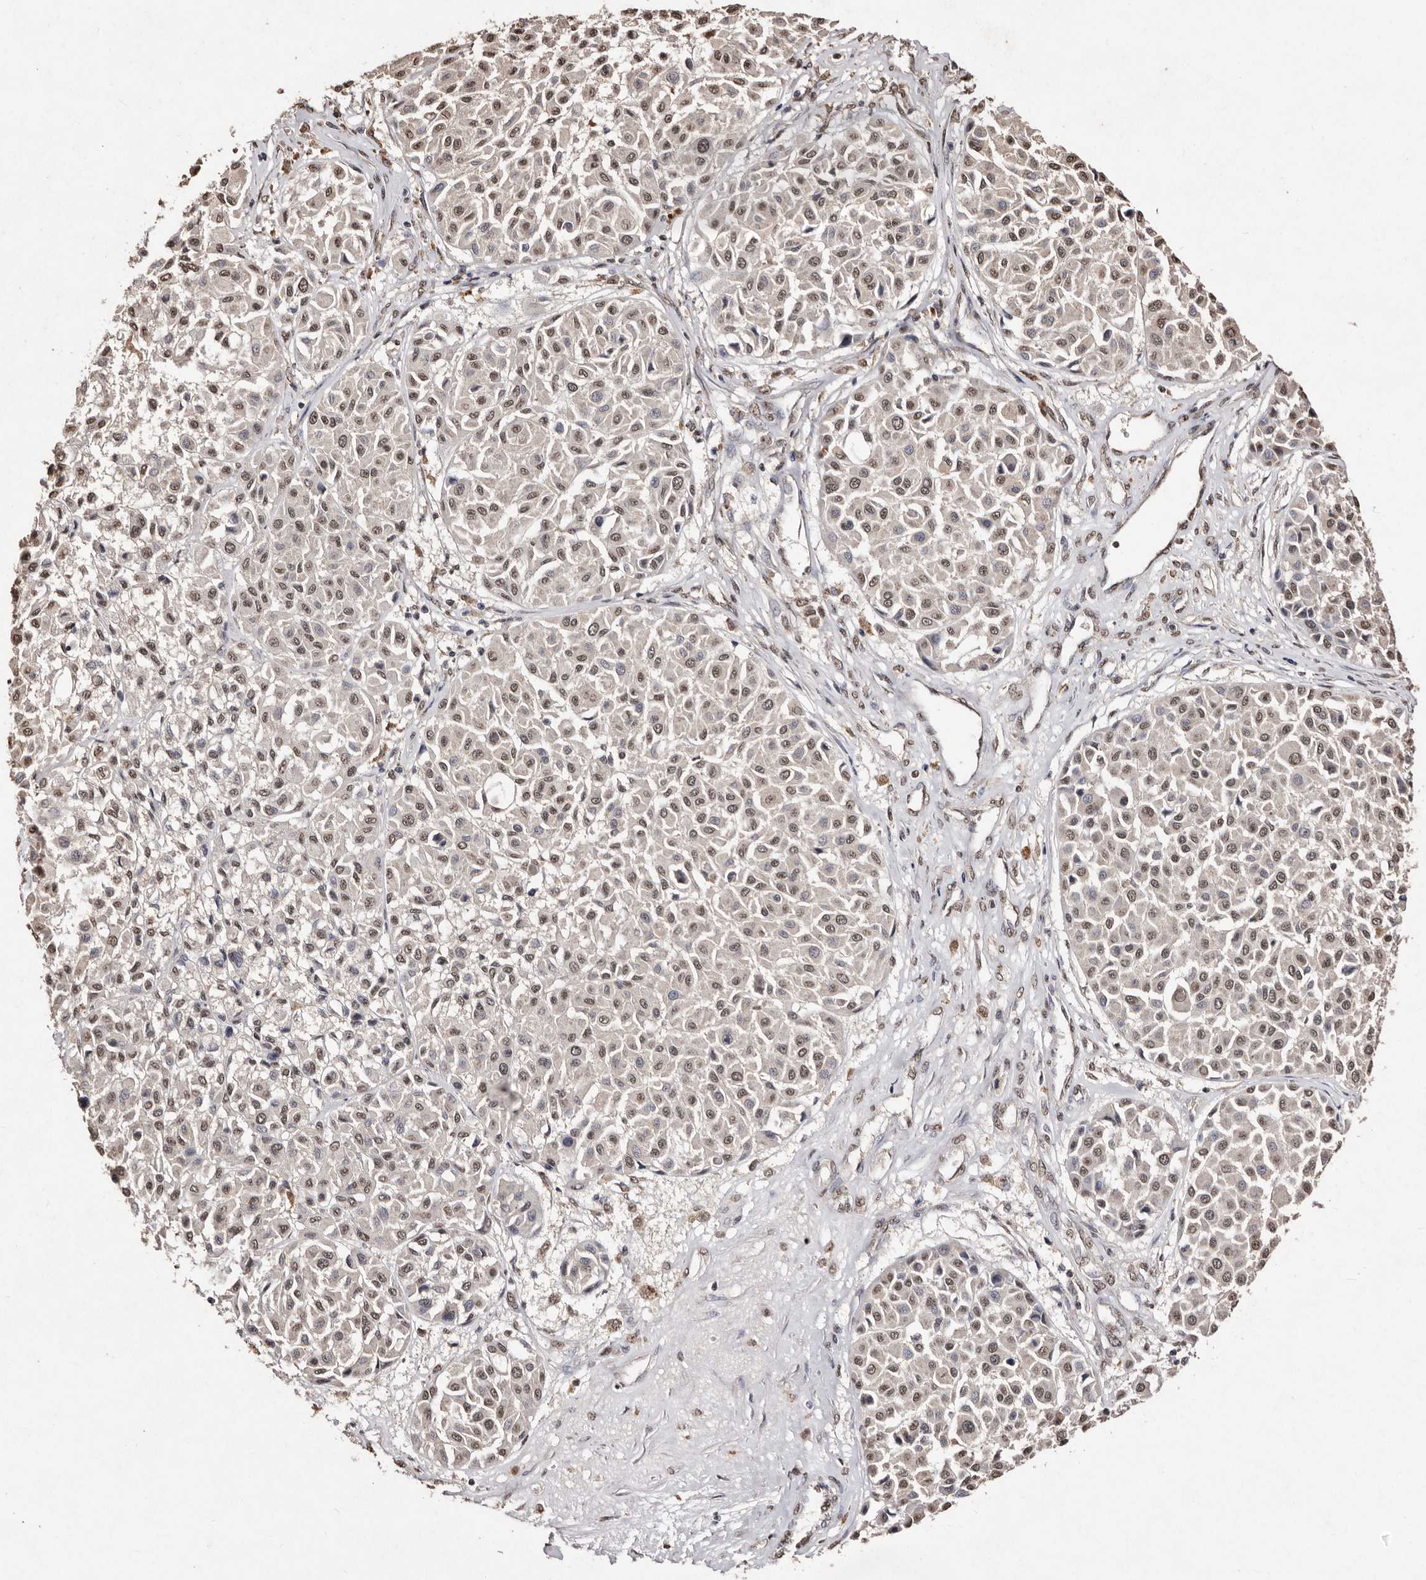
{"staining": {"intensity": "moderate", "quantity": ">75%", "location": "nuclear"}, "tissue": "melanoma", "cell_type": "Tumor cells", "image_type": "cancer", "snomed": [{"axis": "morphology", "description": "Malignant melanoma, Metastatic site"}, {"axis": "topography", "description": "Soft tissue"}], "caption": "Melanoma stained with a brown dye demonstrates moderate nuclear positive positivity in approximately >75% of tumor cells.", "gene": "ERBB4", "patient": {"sex": "male", "age": 41}}